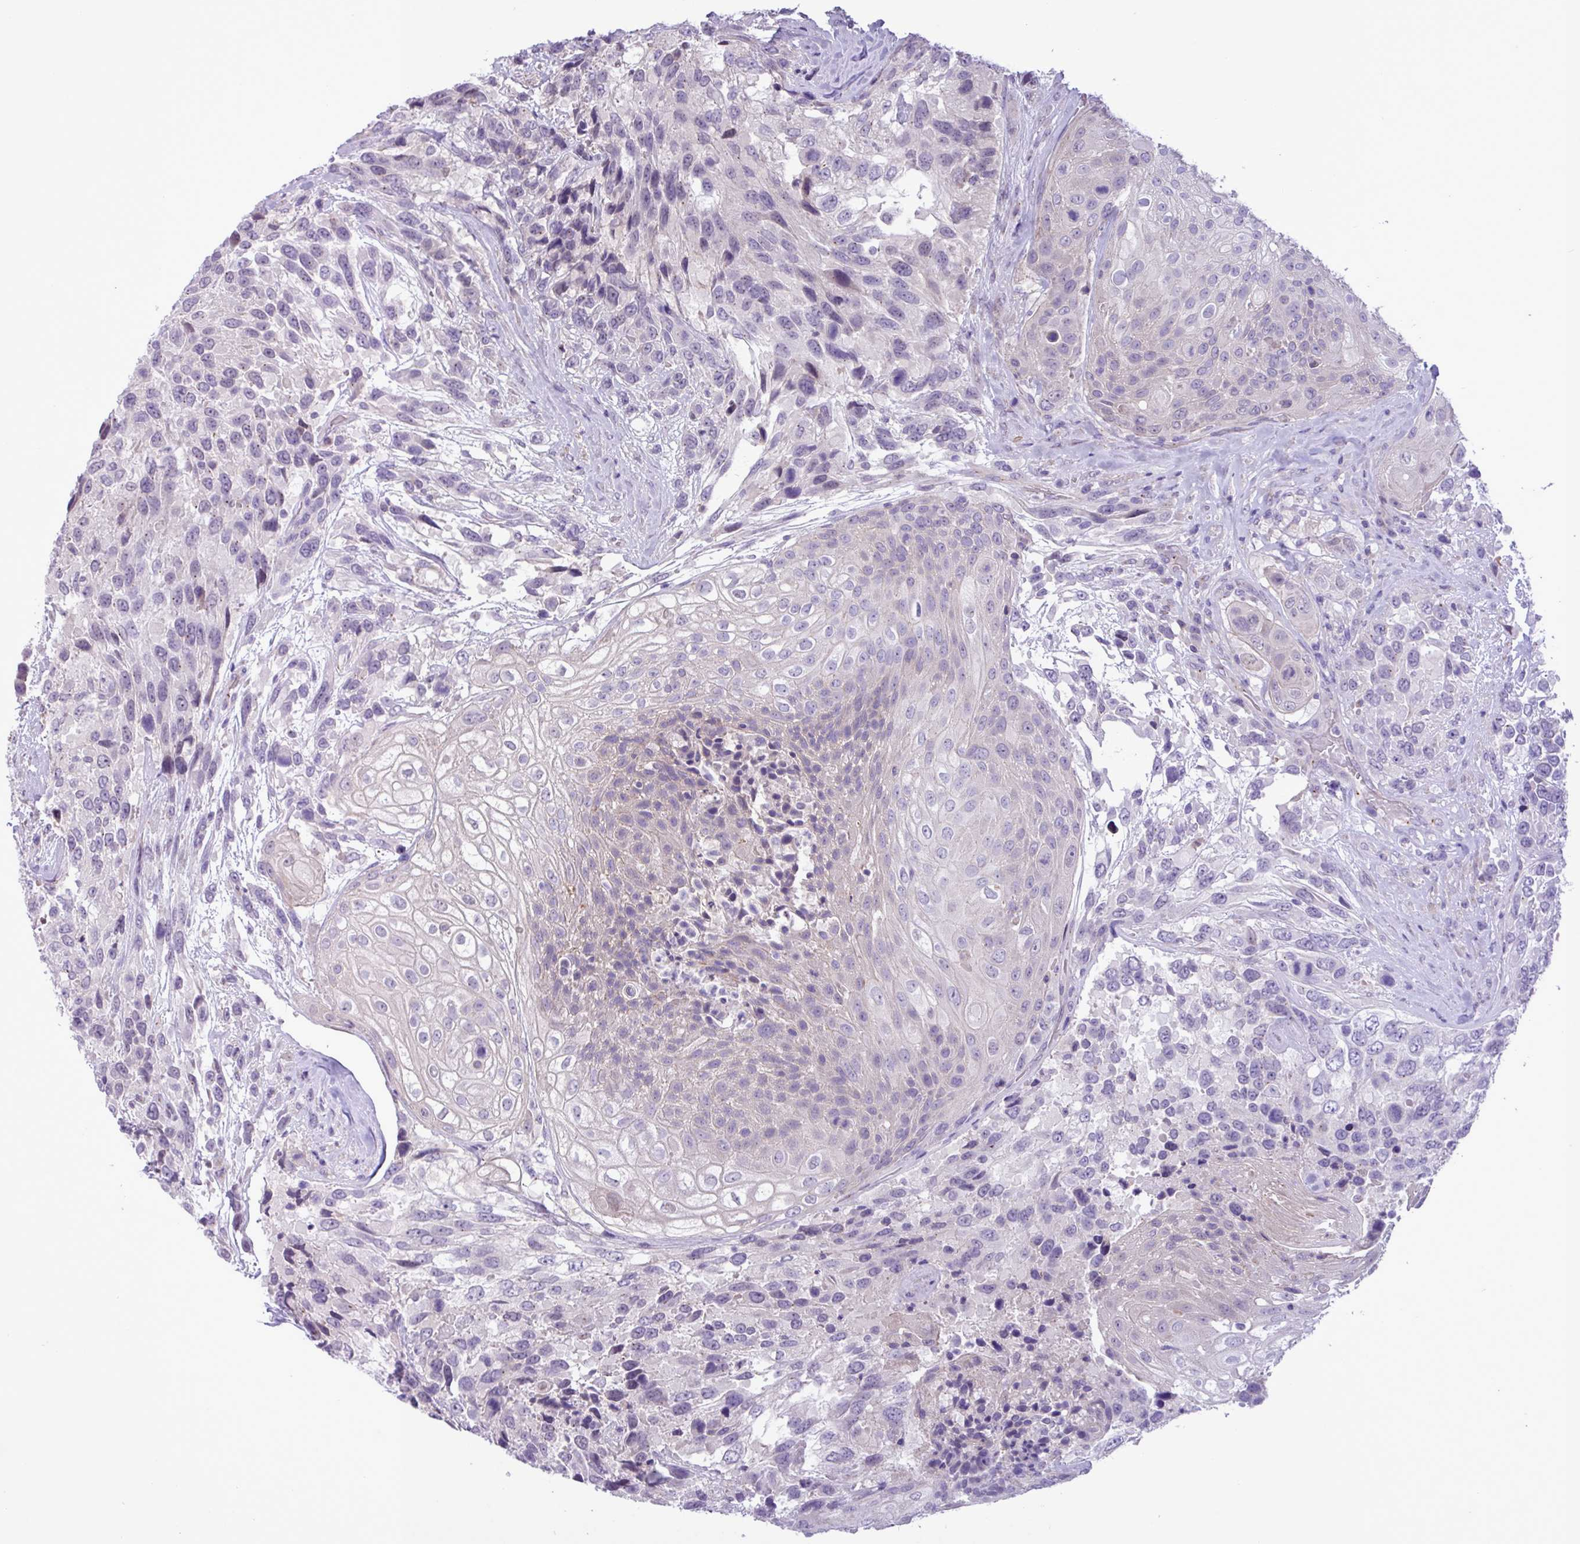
{"staining": {"intensity": "negative", "quantity": "none", "location": "none"}, "tissue": "urothelial cancer", "cell_type": "Tumor cells", "image_type": "cancer", "snomed": [{"axis": "morphology", "description": "Urothelial carcinoma, High grade"}, {"axis": "topography", "description": "Urinary bladder"}], "caption": "Immunohistochemistry histopathology image of human high-grade urothelial carcinoma stained for a protein (brown), which shows no positivity in tumor cells. Brightfield microscopy of immunohistochemistry stained with DAB (brown) and hematoxylin (blue), captured at high magnification.", "gene": "SPINK8", "patient": {"sex": "female", "age": 70}}